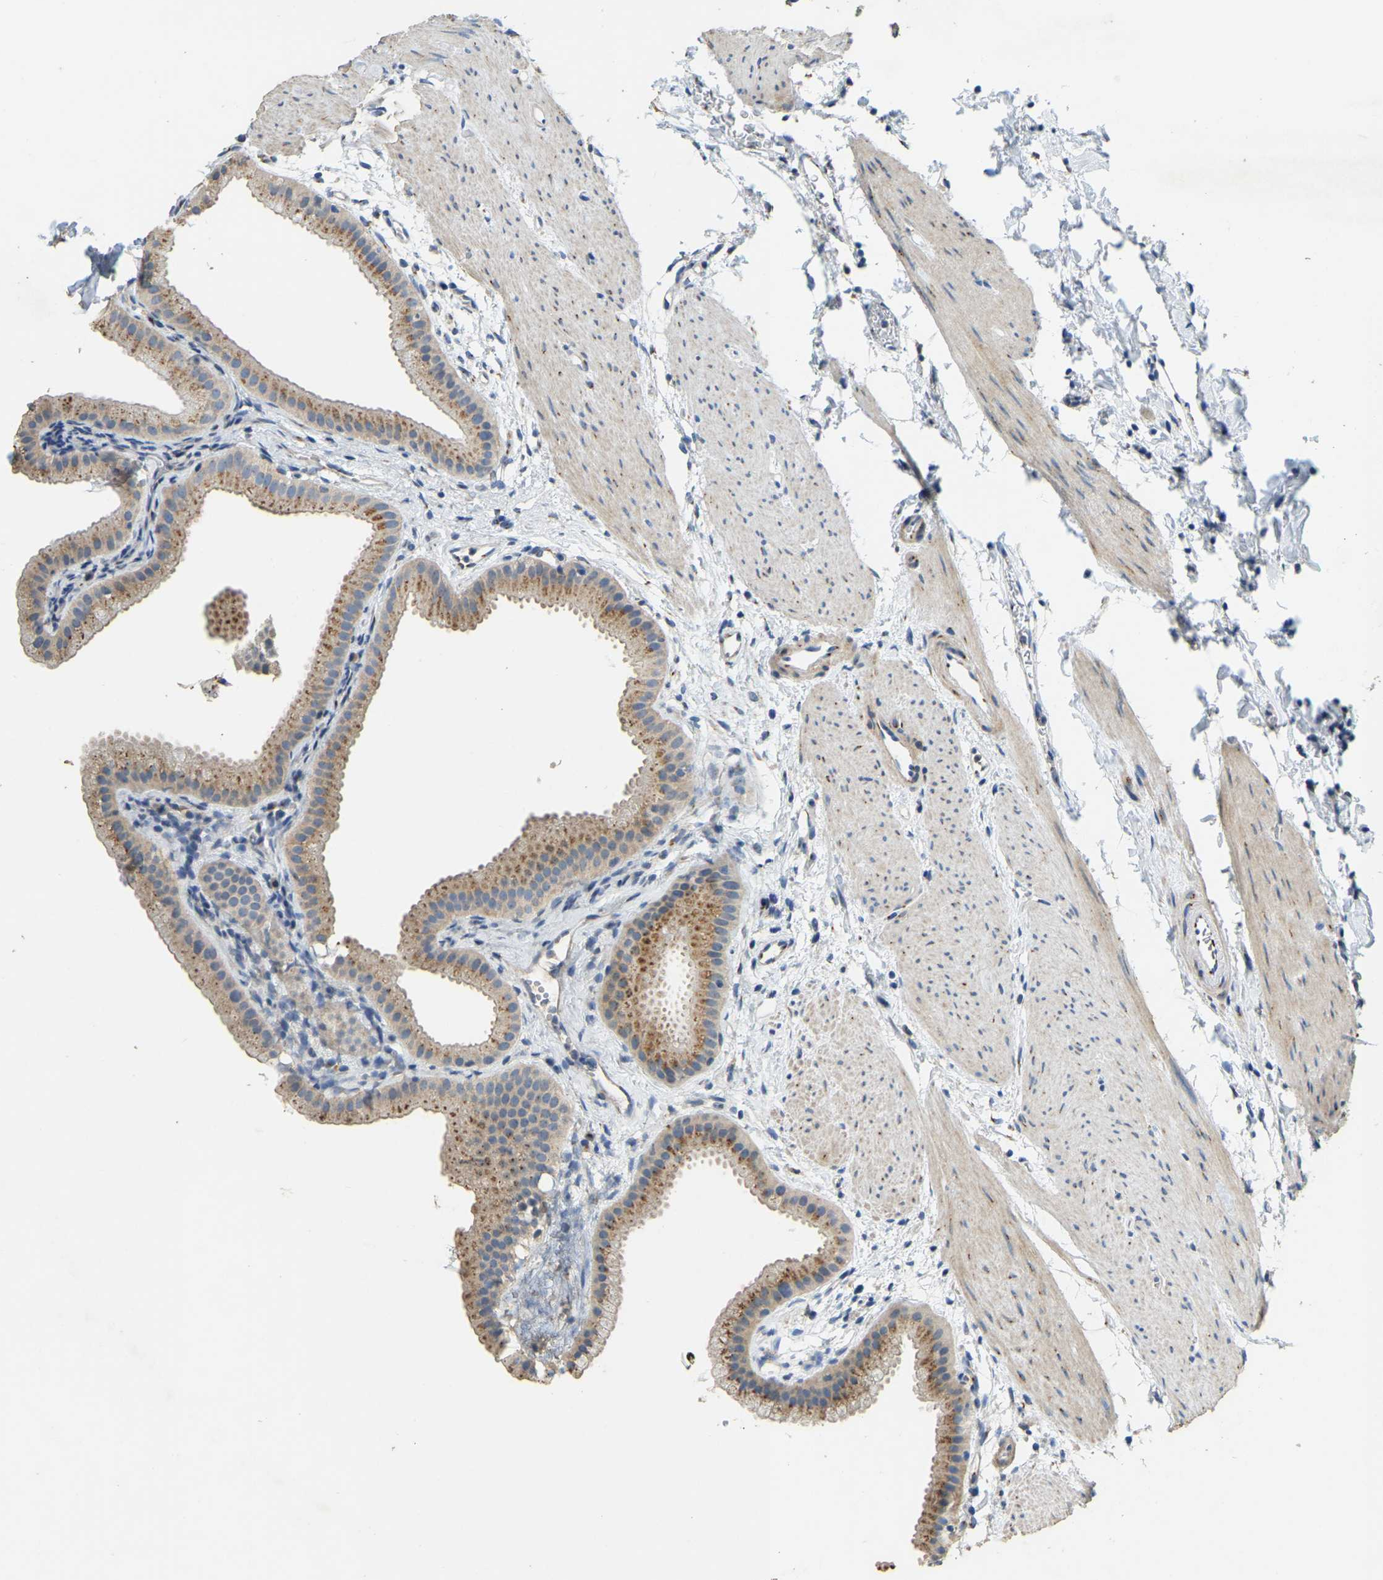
{"staining": {"intensity": "moderate", "quantity": ">75%", "location": "cytoplasmic/membranous"}, "tissue": "gallbladder", "cell_type": "Glandular cells", "image_type": "normal", "snomed": [{"axis": "morphology", "description": "Normal tissue, NOS"}, {"axis": "topography", "description": "Gallbladder"}], "caption": "The photomicrograph reveals staining of benign gallbladder, revealing moderate cytoplasmic/membranous protein expression (brown color) within glandular cells.", "gene": "FAM174A", "patient": {"sex": "female", "age": 64}}